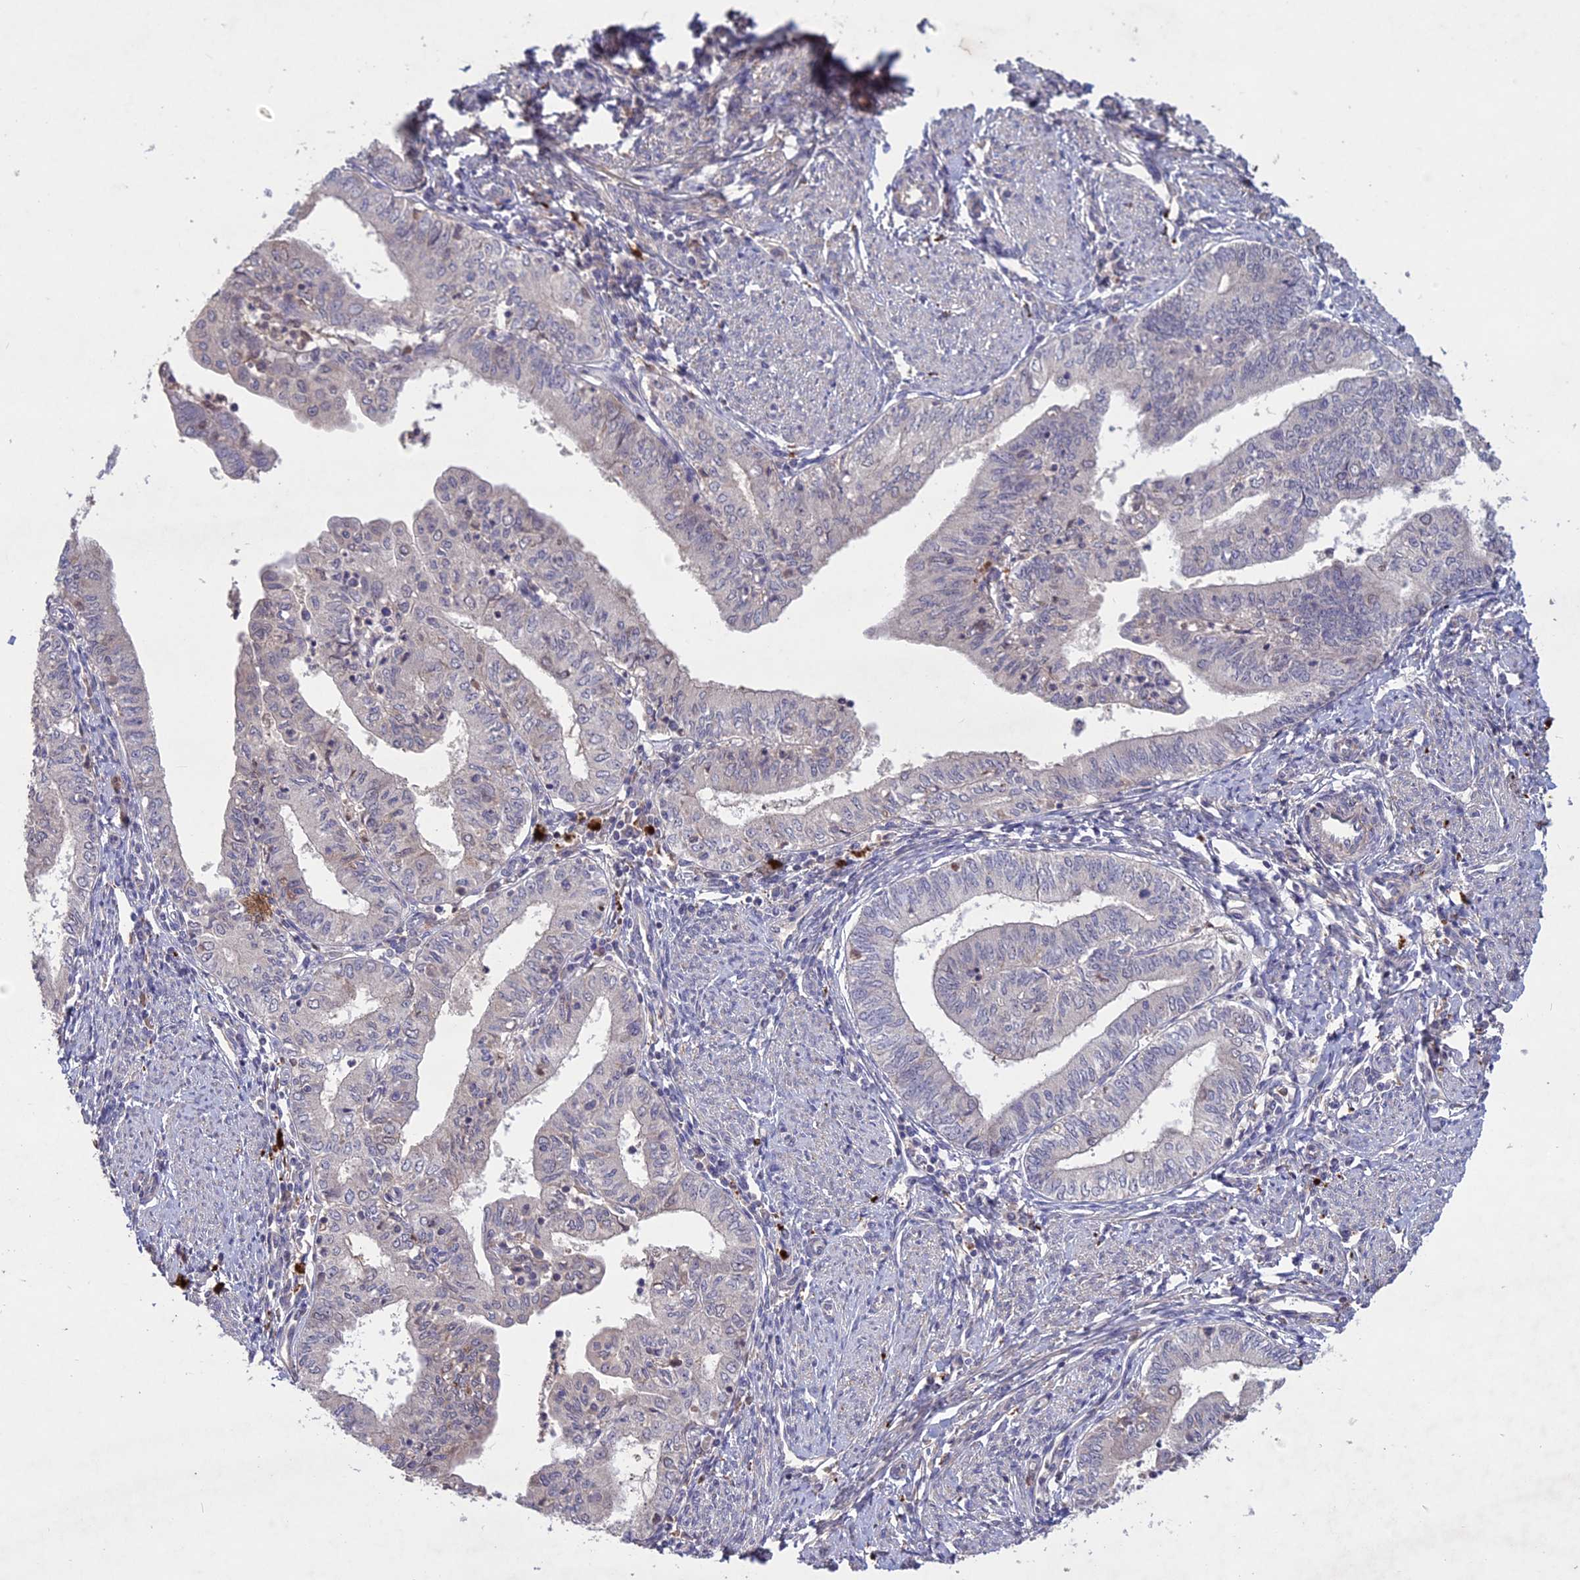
{"staining": {"intensity": "negative", "quantity": "none", "location": "none"}, "tissue": "endometrial cancer", "cell_type": "Tumor cells", "image_type": "cancer", "snomed": [{"axis": "morphology", "description": "Adenocarcinoma, NOS"}, {"axis": "topography", "description": "Endometrium"}], "caption": "This is an IHC micrograph of endometrial adenocarcinoma. There is no positivity in tumor cells.", "gene": "ADO", "patient": {"sex": "female", "age": 66}}